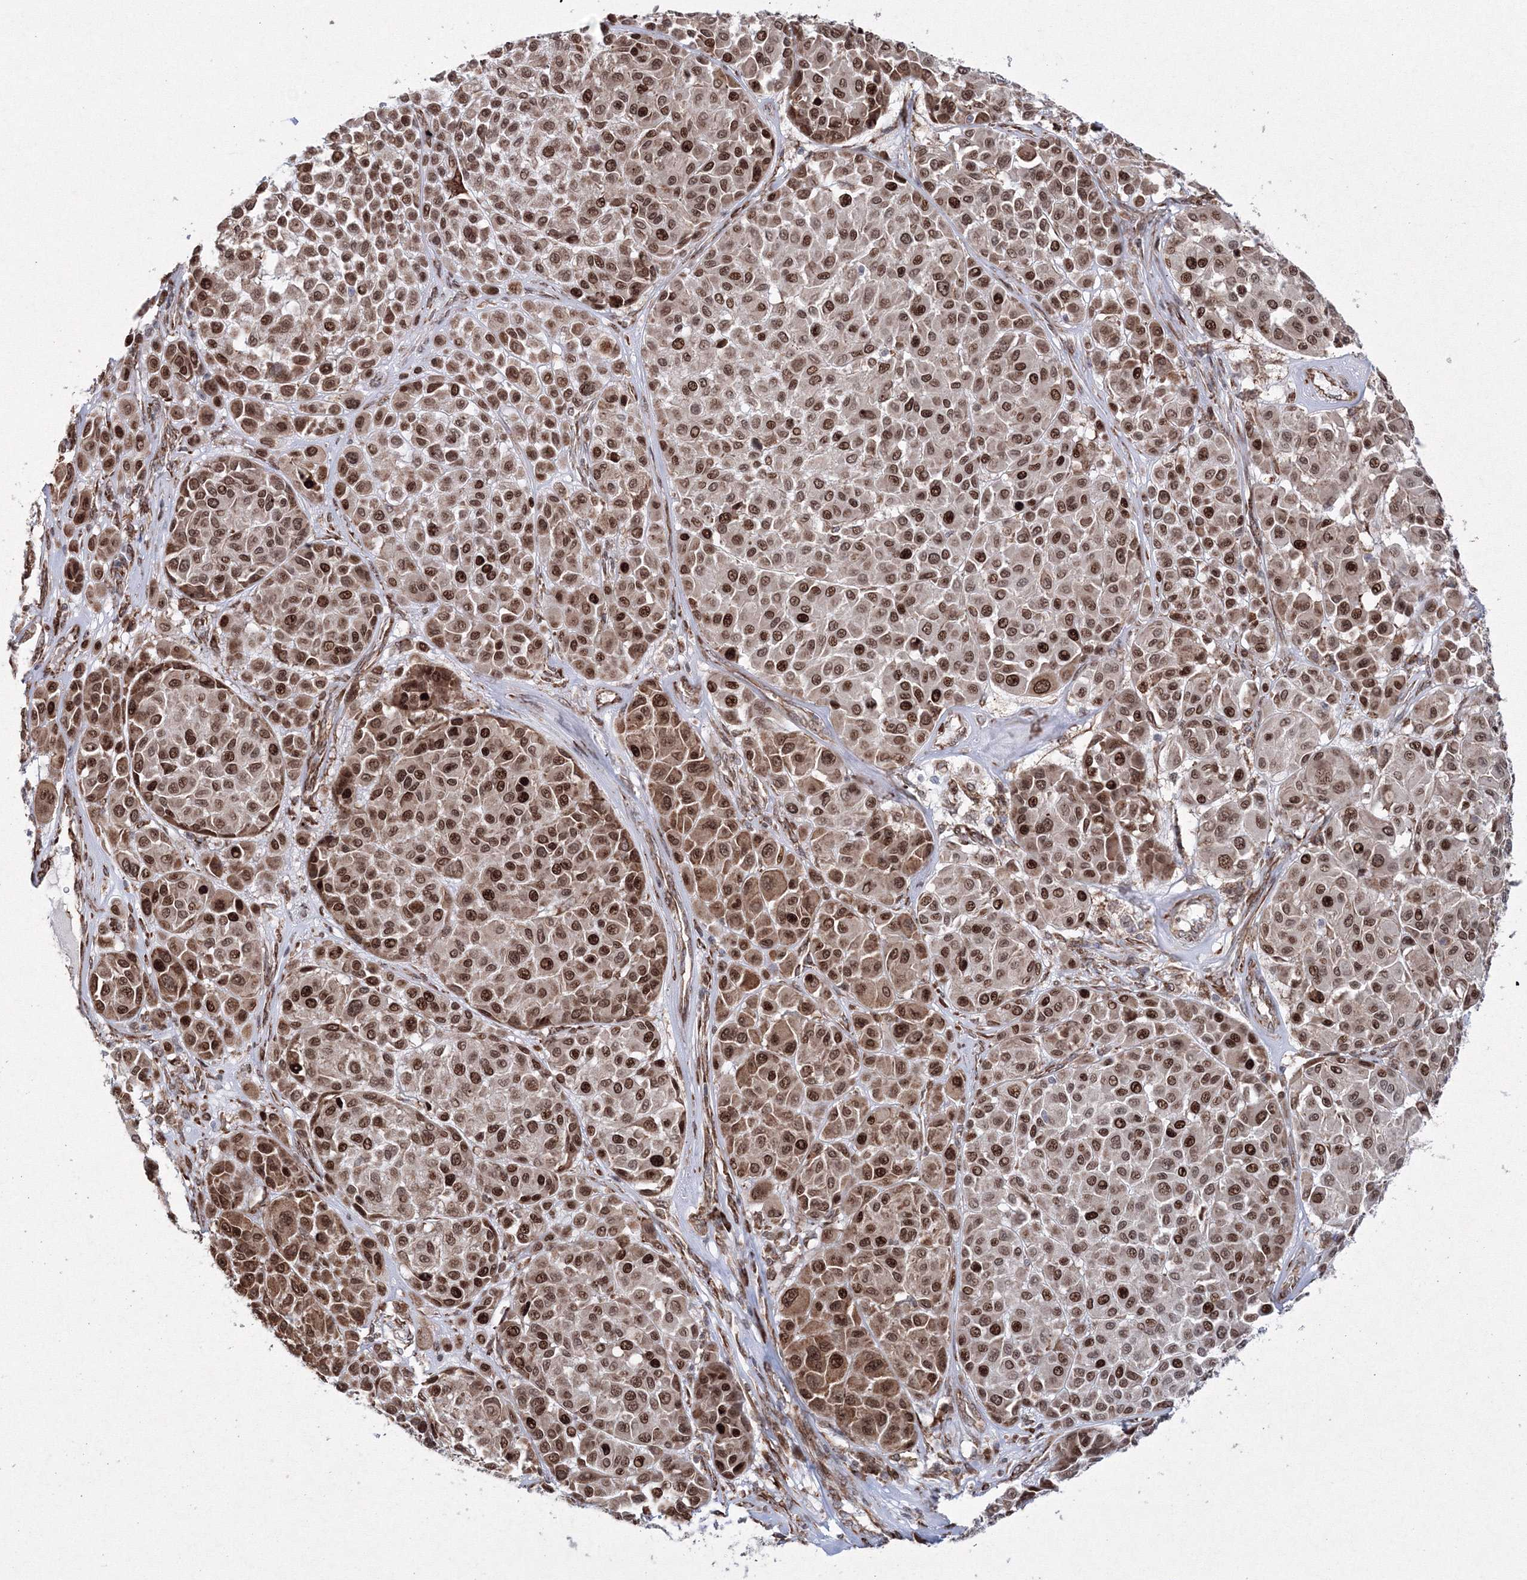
{"staining": {"intensity": "moderate", "quantity": ">75%", "location": "cytoplasmic/membranous,nuclear"}, "tissue": "melanoma", "cell_type": "Tumor cells", "image_type": "cancer", "snomed": [{"axis": "morphology", "description": "Malignant melanoma, Metastatic site"}, {"axis": "topography", "description": "Soft tissue"}], "caption": "This is a histology image of IHC staining of melanoma, which shows moderate expression in the cytoplasmic/membranous and nuclear of tumor cells.", "gene": "EFCAB12", "patient": {"sex": "male", "age": 41}}